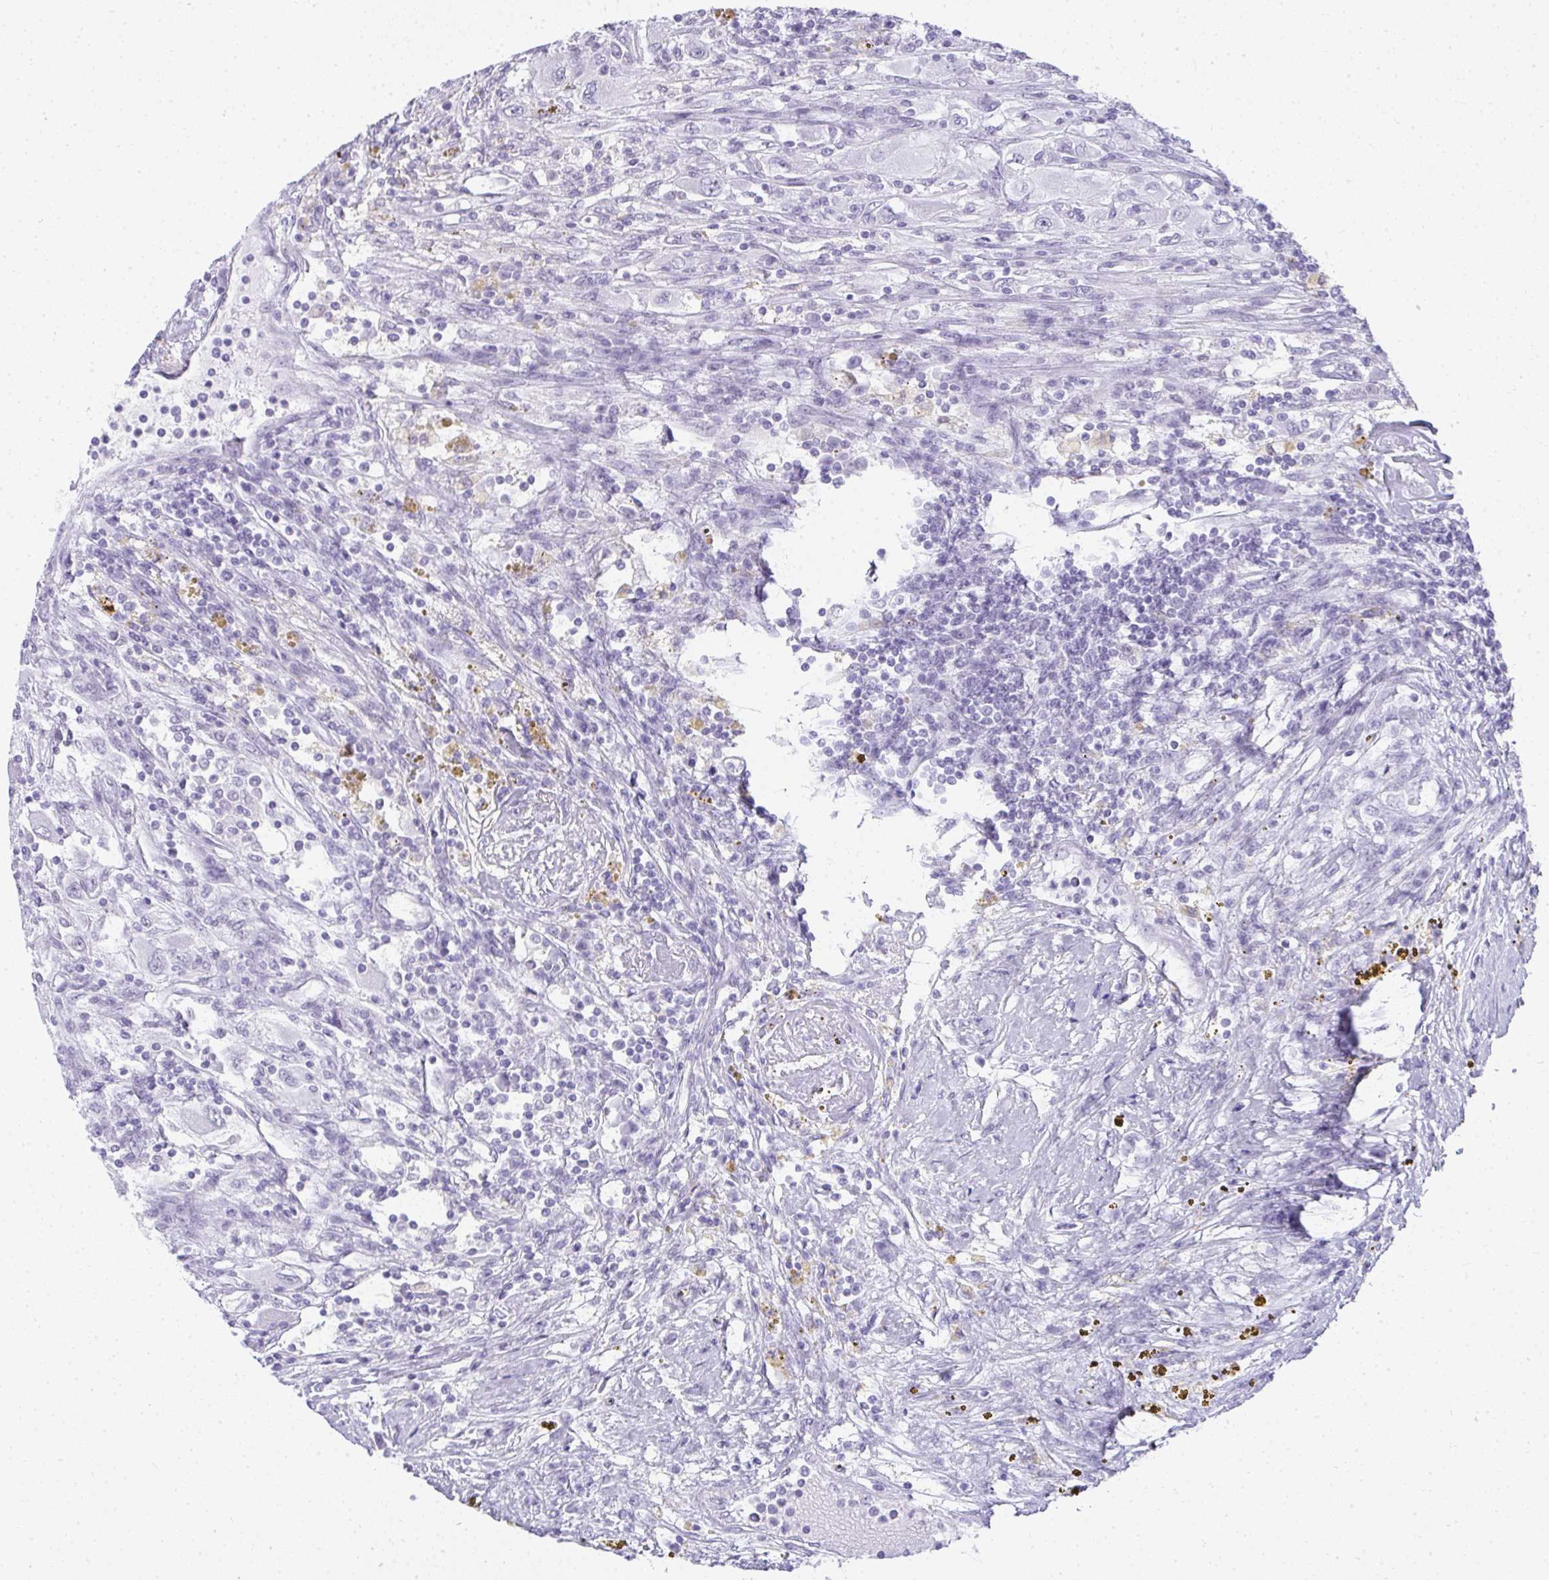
{"staining": {"intensity": "negative", "quantity": "none", "location": "none"}, "tissue": "renal cancer", "cell_type": "Tumor cells", "image_type": "cancer", "snomed": [{"axis": "morphology", "description": "Adenocarcinoma, NOS"}, {"axis": "topography", "description": "Kidney"}], "caption": "This photomicrograph is of renal cancer (adenocarcinoma) stained with IHC to label a protein in brown with the nuclei are counter-stained blue. There is no expression in tumor cells.", "gene": "PLA2G1B", "patient": {"sex": "female", "age": 67}}